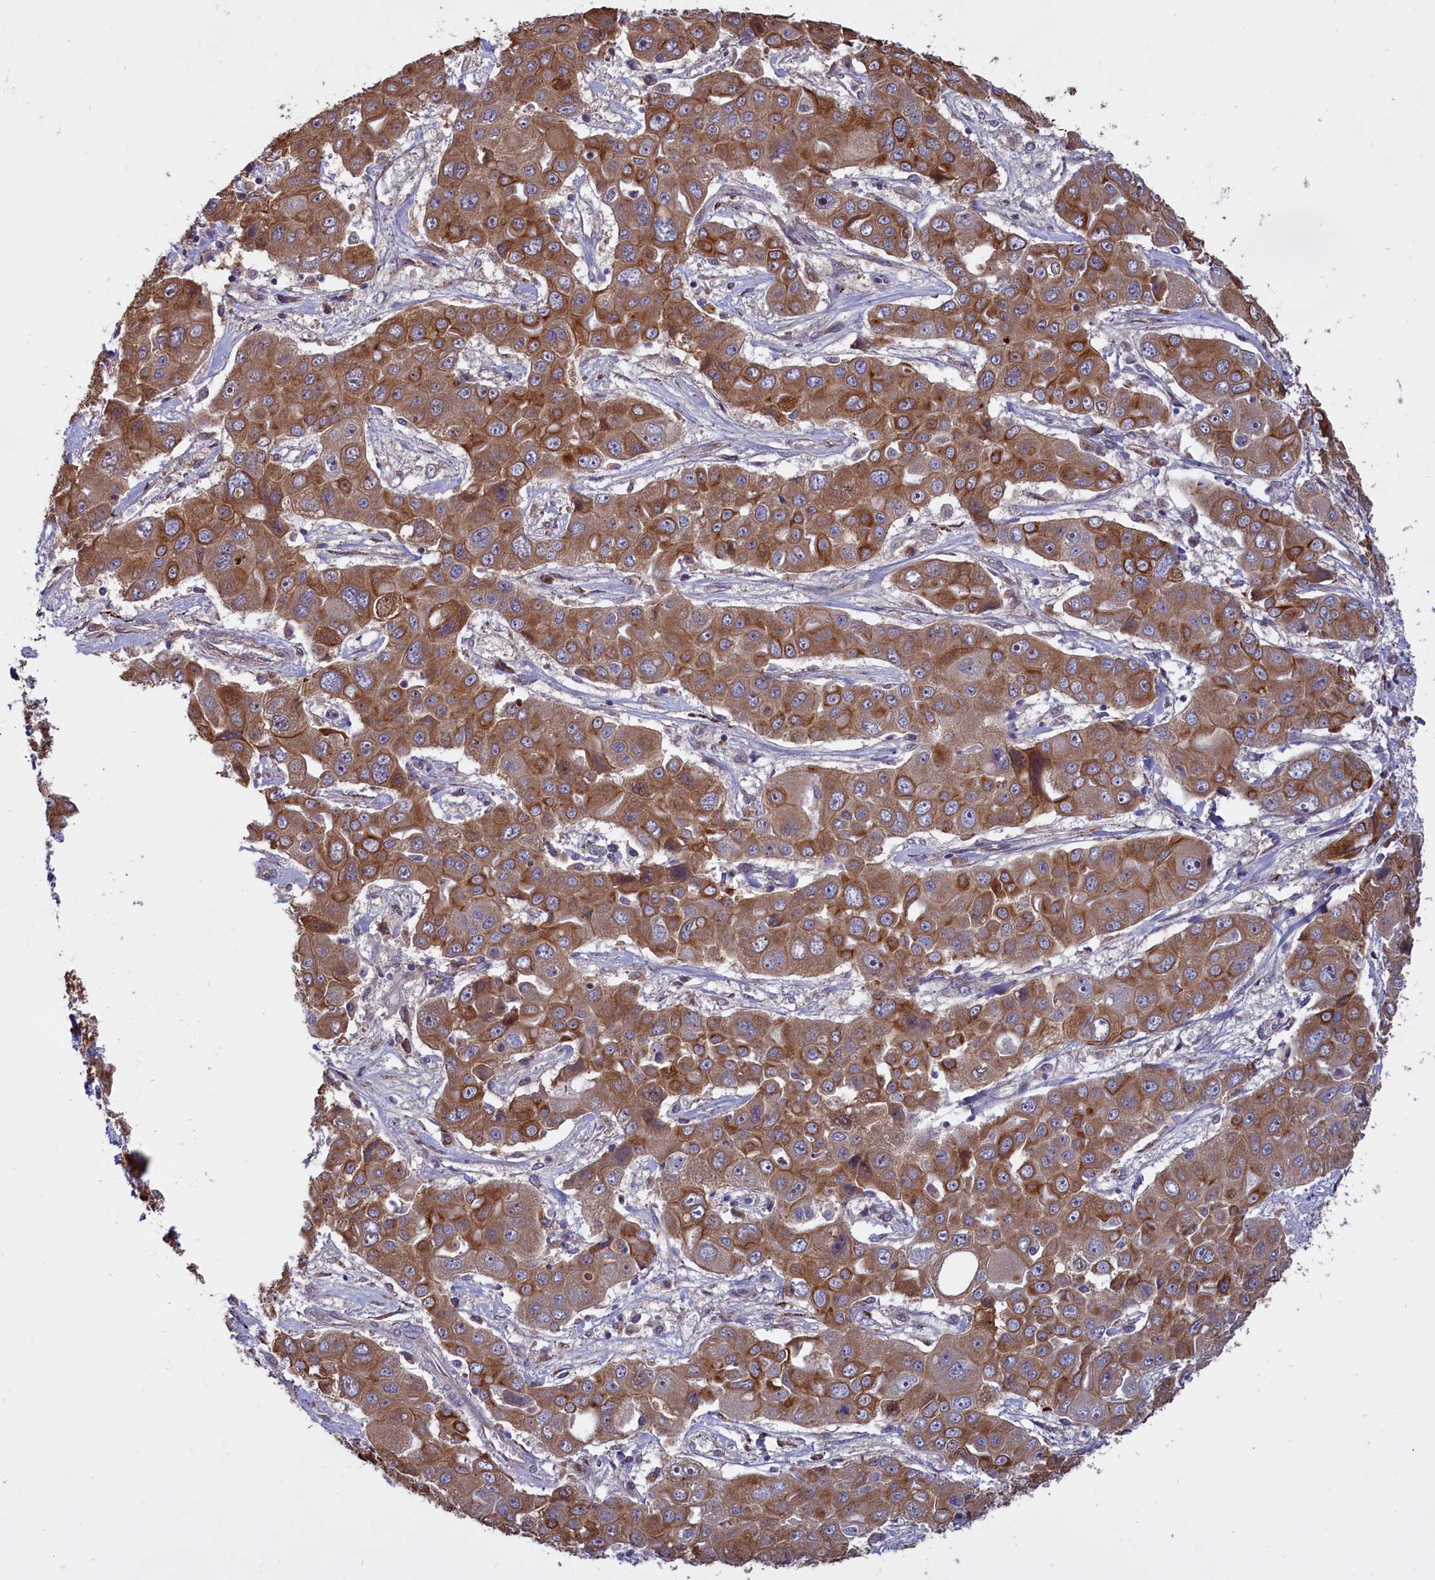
{"staining": {"intensity": "moderate", "quantity": ">75%", "location": "cytoplasmic/membranous"}, "tissue": "liver cancer", "cell_type": "Tumor cells", "image_type": "cancer", "snomed": [{"axis": "morphology", "description": "Cholangiocarcinoma"}, {"axis": "topography", "description": "Liver"}], "caption": "A medium amount of moderate cytoplasmic/membranous staining is identified in approximately >75% of tumor cells in cholangiocarcinoma (liver) tissue.", "gene": "DENND1B", "patient": {"sex": "male", "age": 67}}